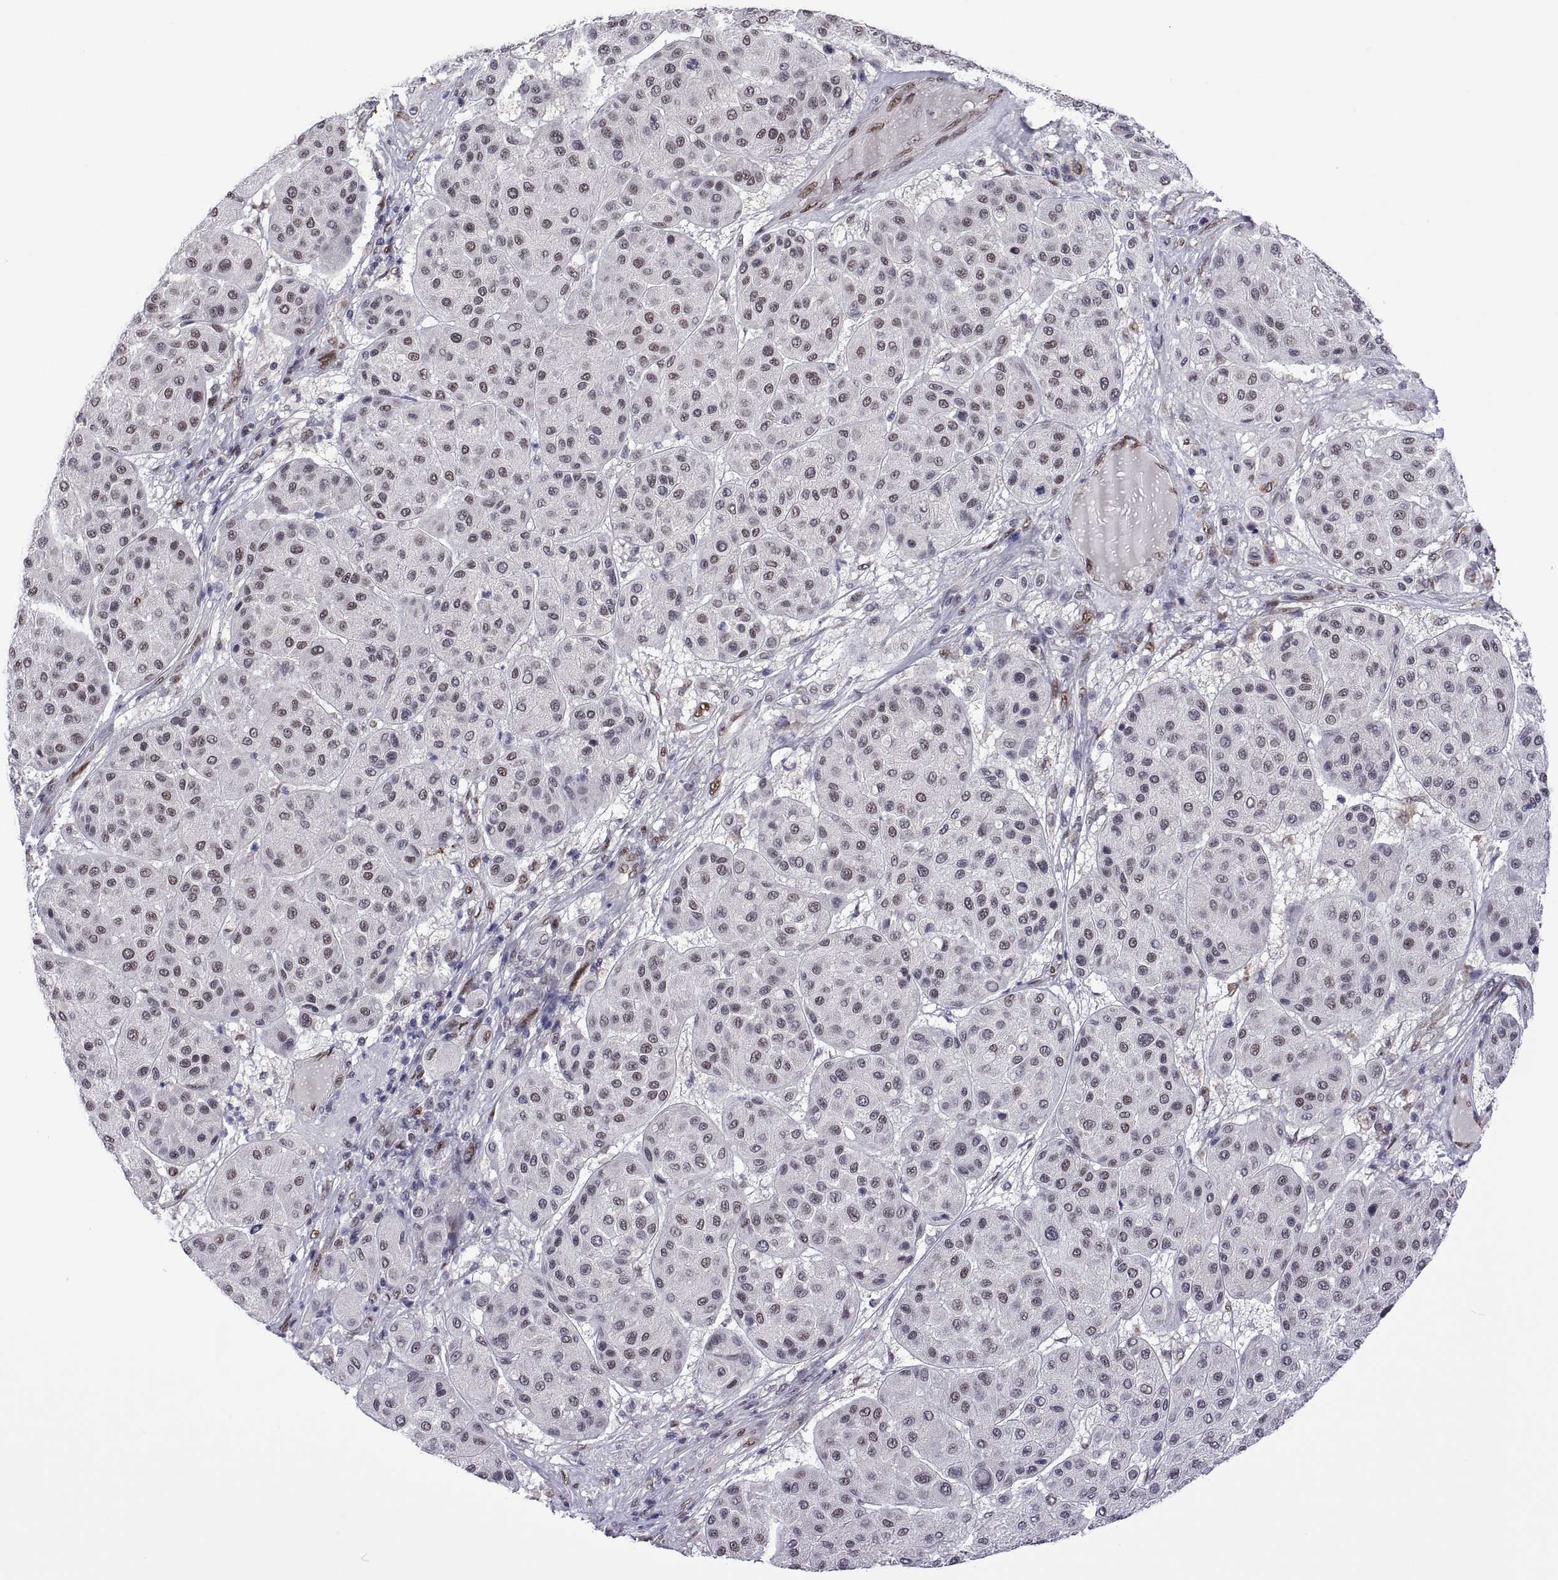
{"staining": {"intensity": "negative", "quantity": "none", "location": "none"}, "tissue": "melanoma", "cell_type": "Tumor cells", "image_type": "cancer", "snomed": [{"axis": "morphology", "description": "Malignant melanoma, Metastatic site"}, {"axis": "topography", "description": "Smooth muscle"}], "caption": "A high-resolution image shows immunohistochemistry staining of malignant melanoma (metastatic site), which reveals no significant positivity in tumor cells.", "gene": "NR4A1", "patient": {"sex": "male", "age": 41}}